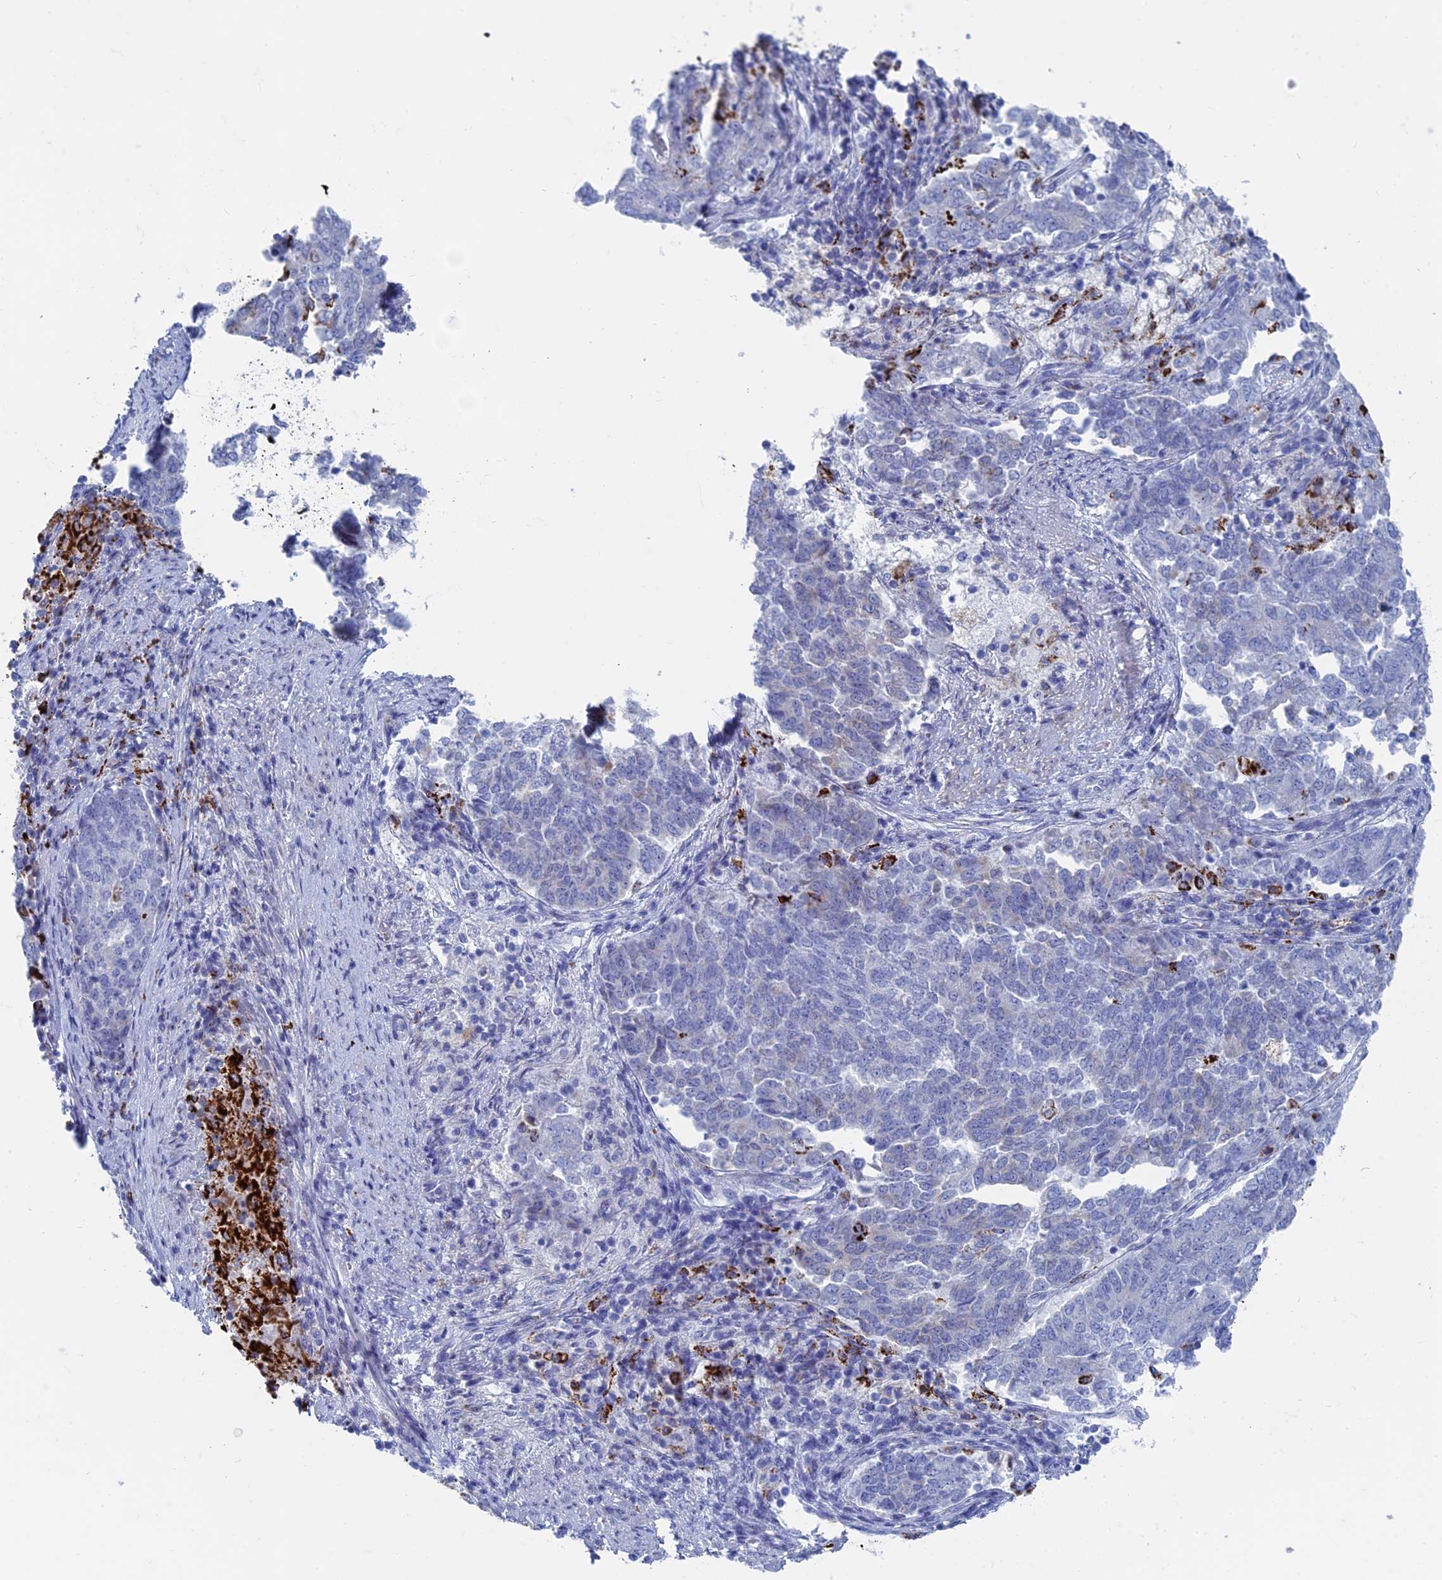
{"staining": {"intensity": "negative", "quantity": "none", "location": "none"}, "tissue": "endometrial cancer", "cell_type": "Tumor cells", "image_type": "cancer", "snomed": [{"axis": "morphology", "description": "Adenocarcinoma, NOS"}, {"axis": "topography", "description": "Endometrium"}], "caption": "IHC of endometrial adenocarcinoma demonstrates no staining in tumor cells.", "gene": "ALMS1", "patient": {"sex": "female", "age": 80}}